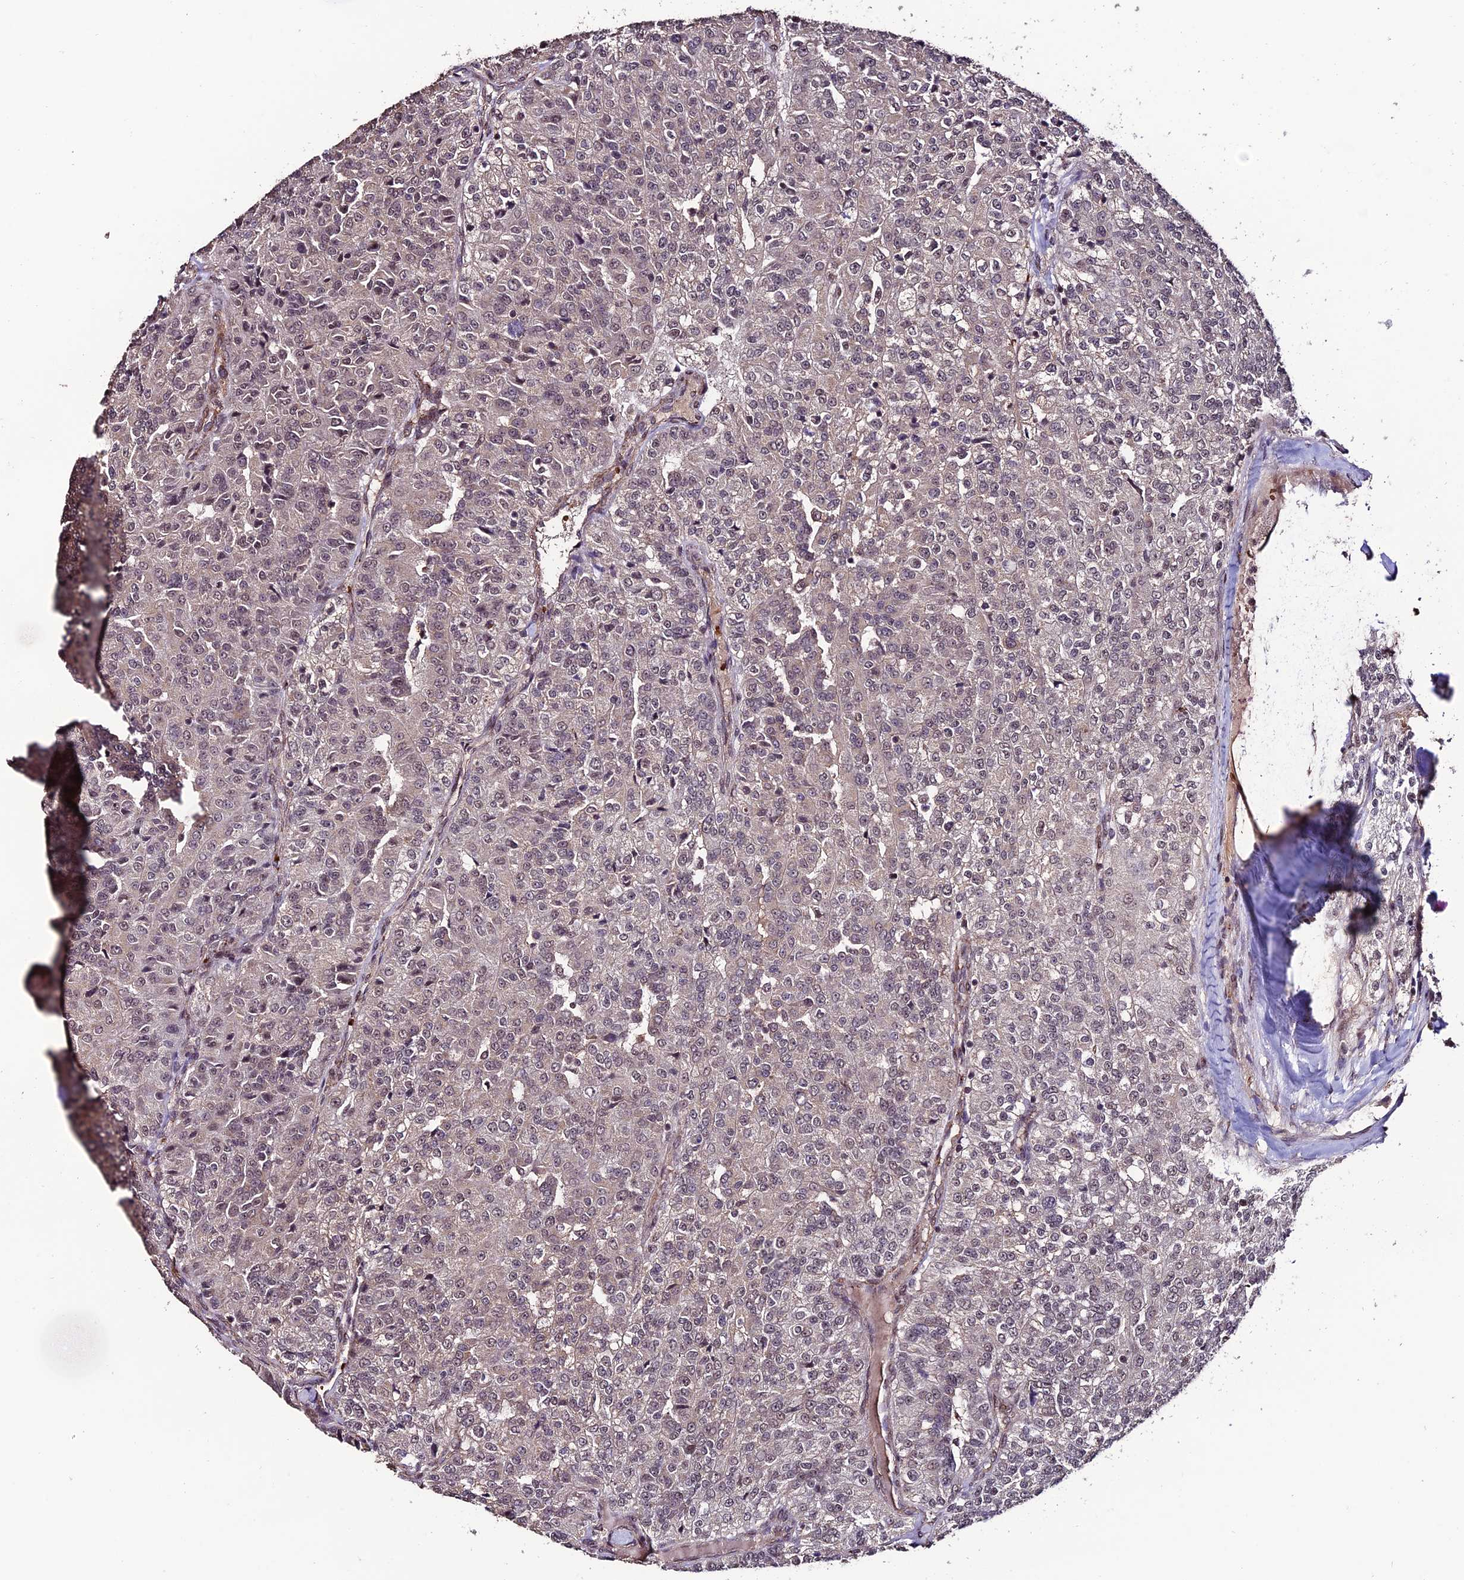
{"staining": {"intensity": "negative", "quantity": "none", "location": "none"}, "tissue": "renal cancer", "cell_type": "Tumor cells", "image_type": "cancer", "snomed": [{"axis": "morphology", "description": "Adenocarcinoma, NOS"}, {"axis": "topography", "description": "Kidney"}], "caption": "DAB immunohistochemical staining of renal cancer (adenocarcinoma) demonstrates no significant positivity in tumor cells.", "gene": "CABIN1", "patient": {"sex": "female", "age": 63}}